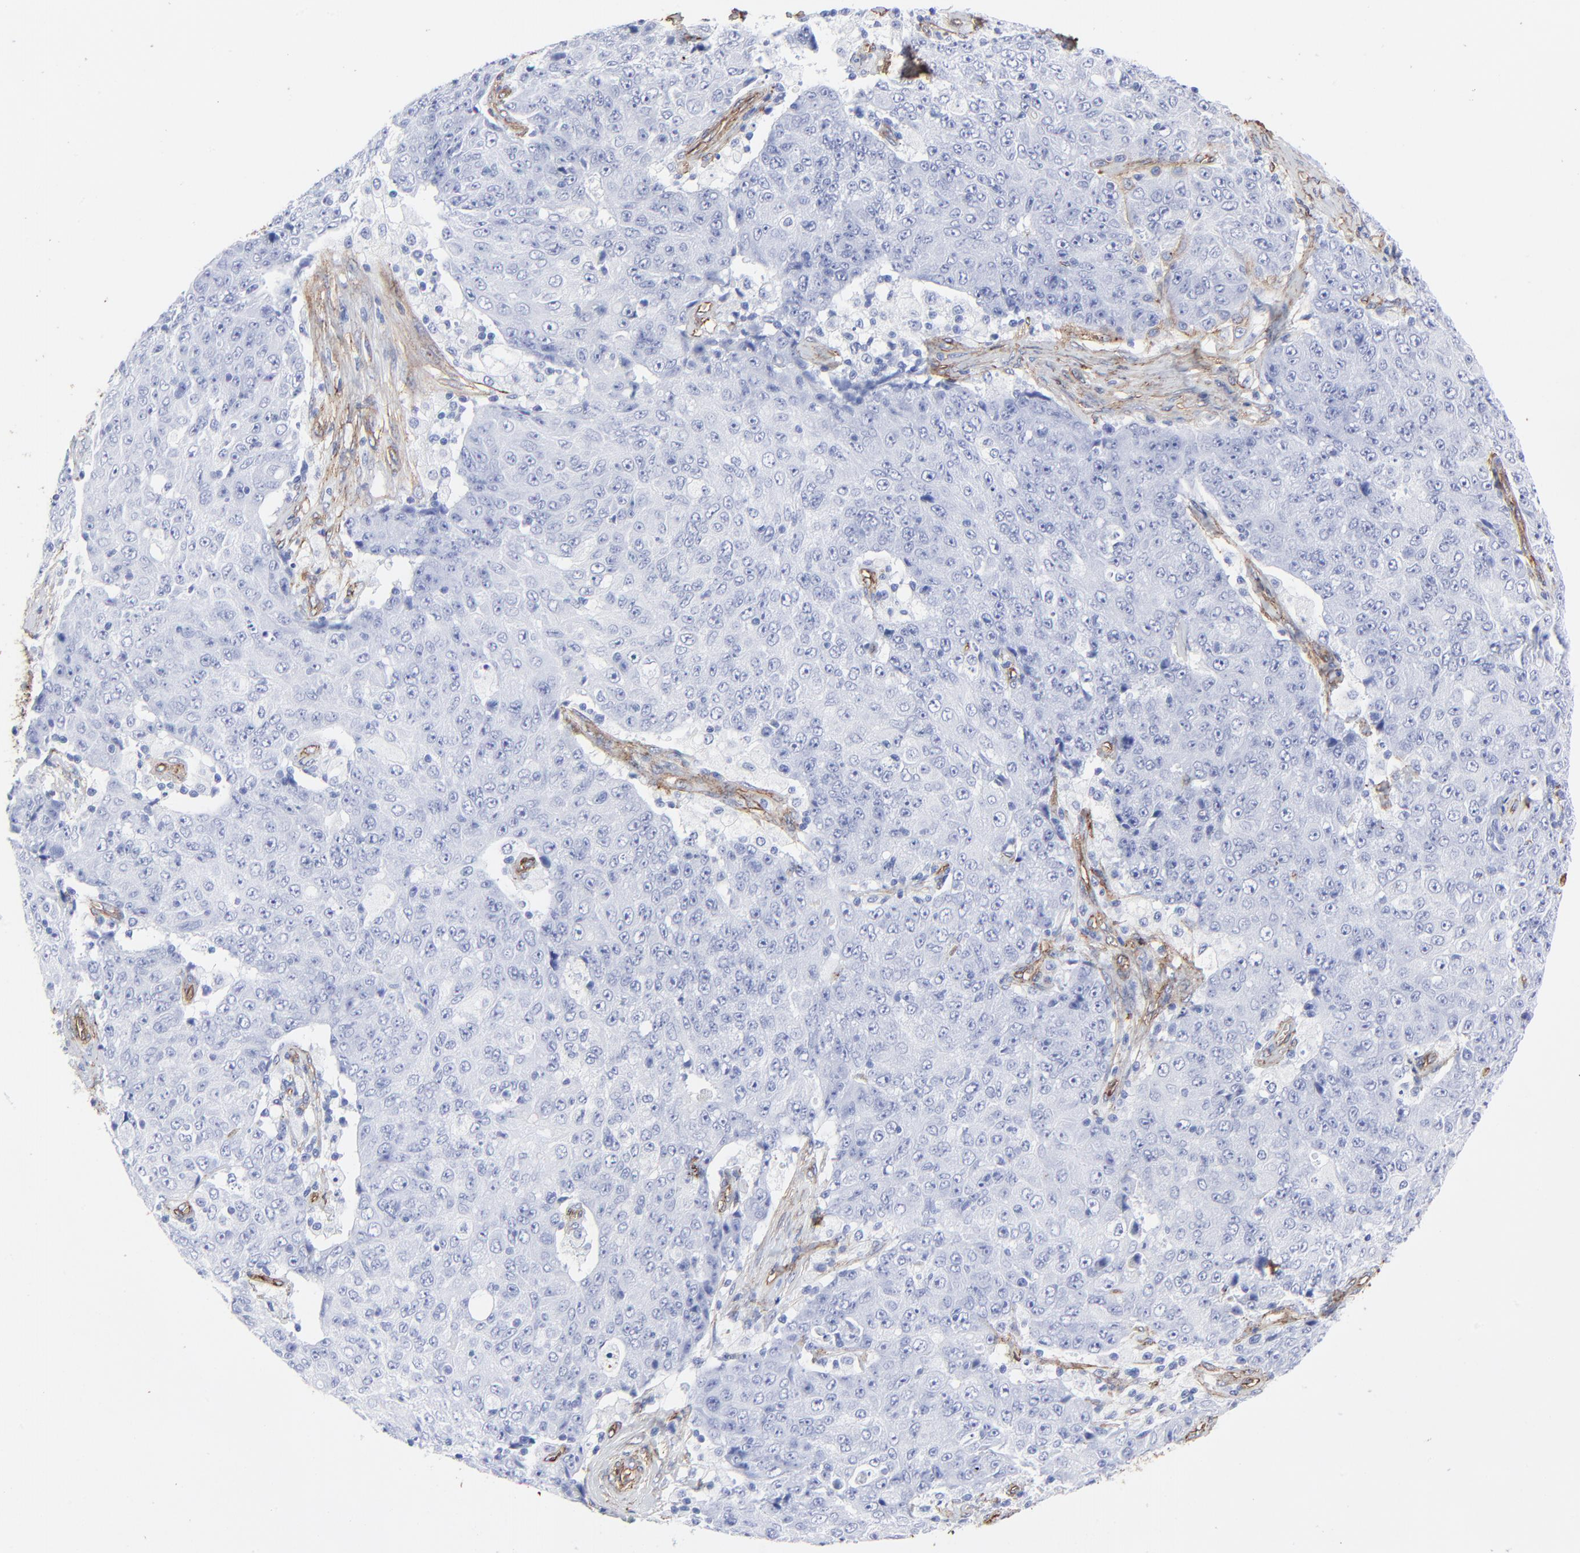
{"staining": {"intensity": "negative", "quantity": "none", "location": "none"}, "tissue": "ovarian cancer", "cell_type": "Tumor cells", "image_type": "cancer", "snomed": [{"axis": "morphology", "description": "Carcinoma, endometroid"}, {"axis": "topography", "description": "Ovary"}], "caption": "Immunohistochemistry of human ovarian endometroid carcinoma shows no staining in tumor cells.", "gene": "CAV1", "patient": {"sex": "female", "age": 42}}